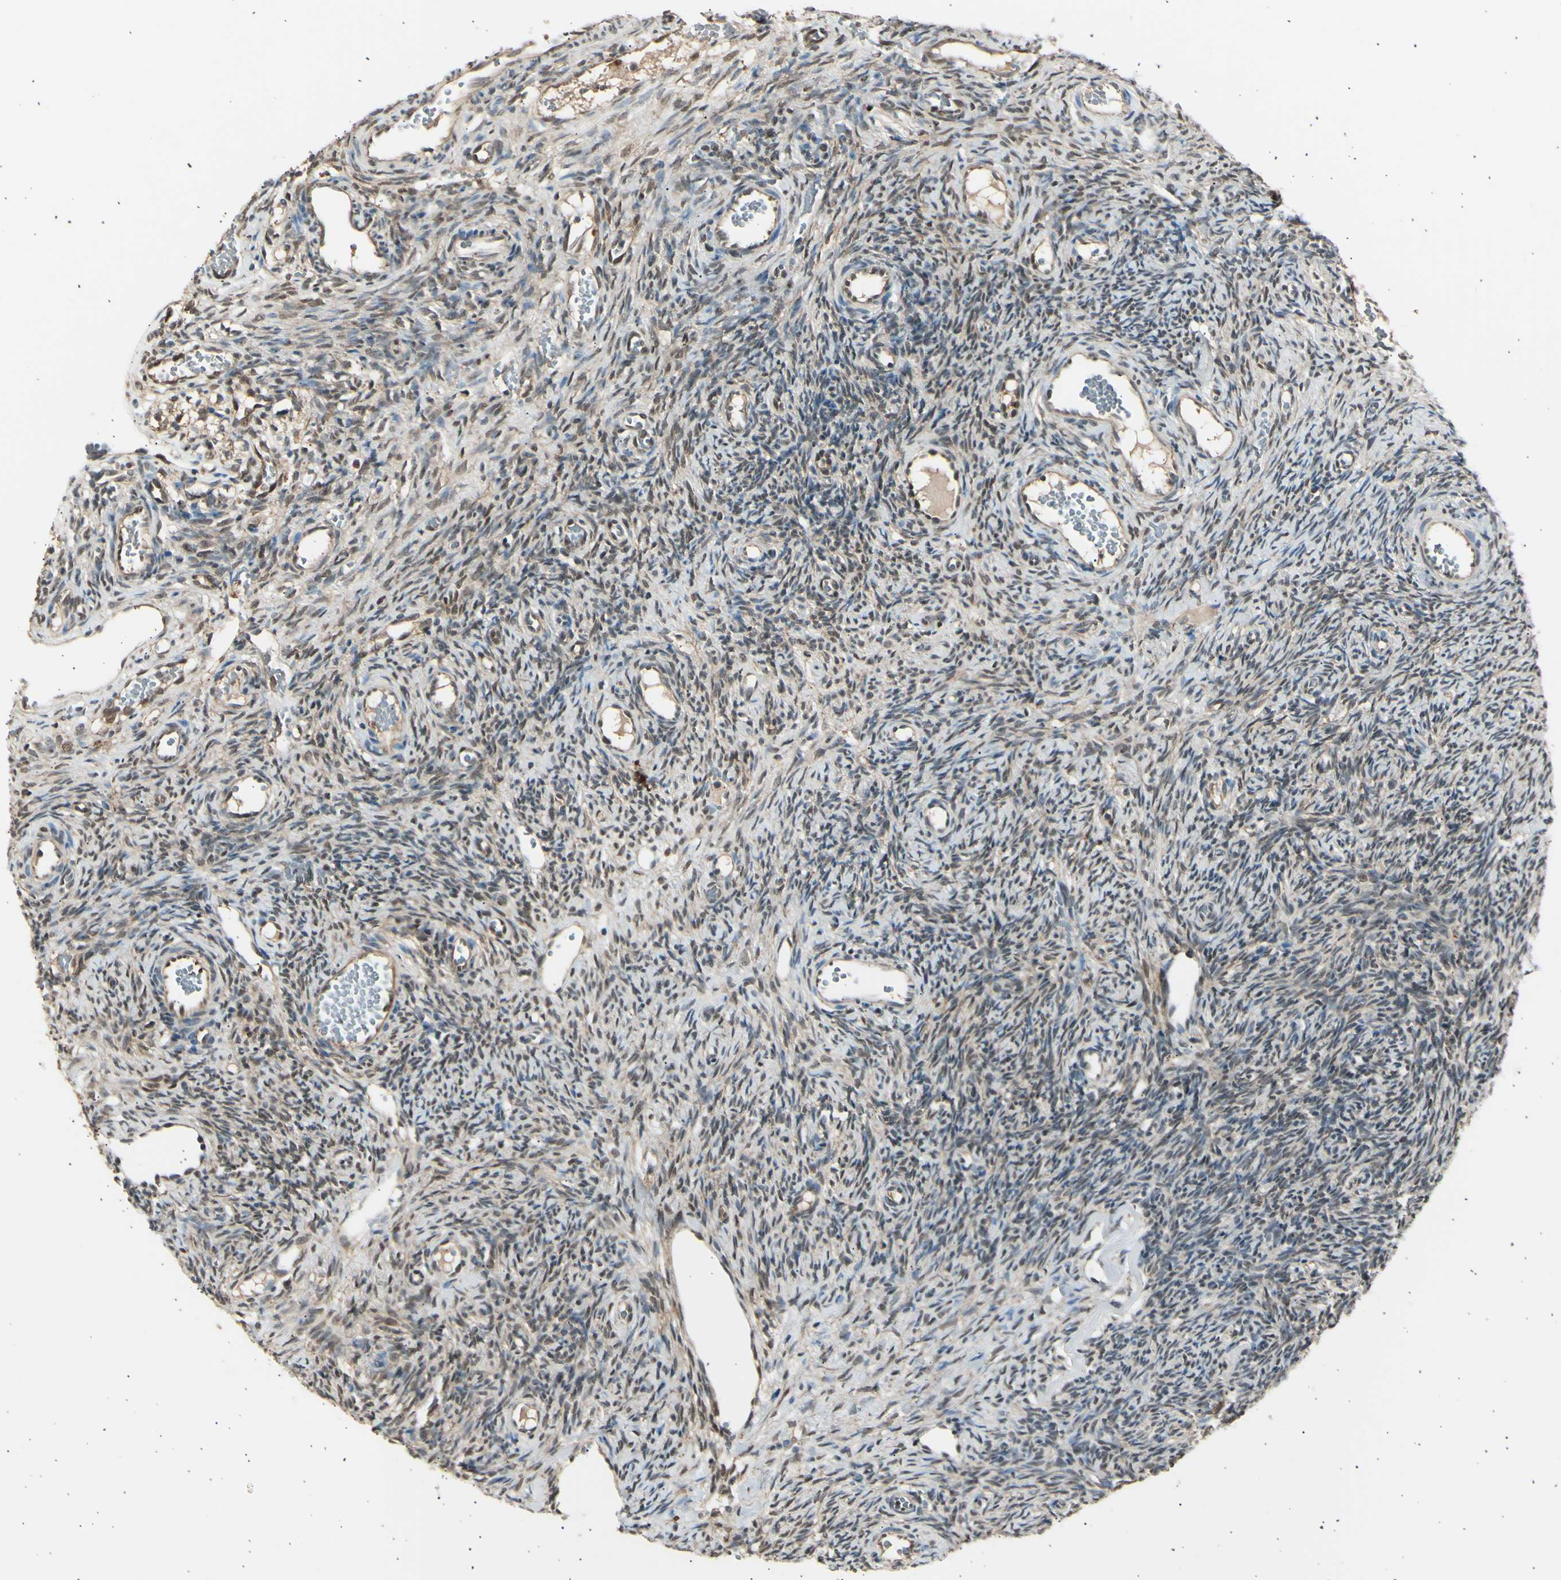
{"staining": {"intensity": "weak", "quantity": "25%-75%", "location": "cytoplasmic/membranous"}, "tissue": "ovary", "cell_type": "Ovarian stroma cells", "image_type": "normal", "snomed": [{"axis": "morphology", "description": "Normal tissue, NOS"}, {"axis": "topography", "description": "Ovary"}], "caption": "Immunohistochemical staining of normal human ovary reveals 25%-75% levels of weak cytoplasmic/membranous protein positivity in about 25%-75% of ovarian stroma cells. The staining is performed using DAB (3,3'-diaminobenzidine) brown chromogen to label protein expression. The nuclei are counter-stained blue using hematoxylin.", "gene": "PSMD5", "patient": {"sex": "female", "age": 35}}